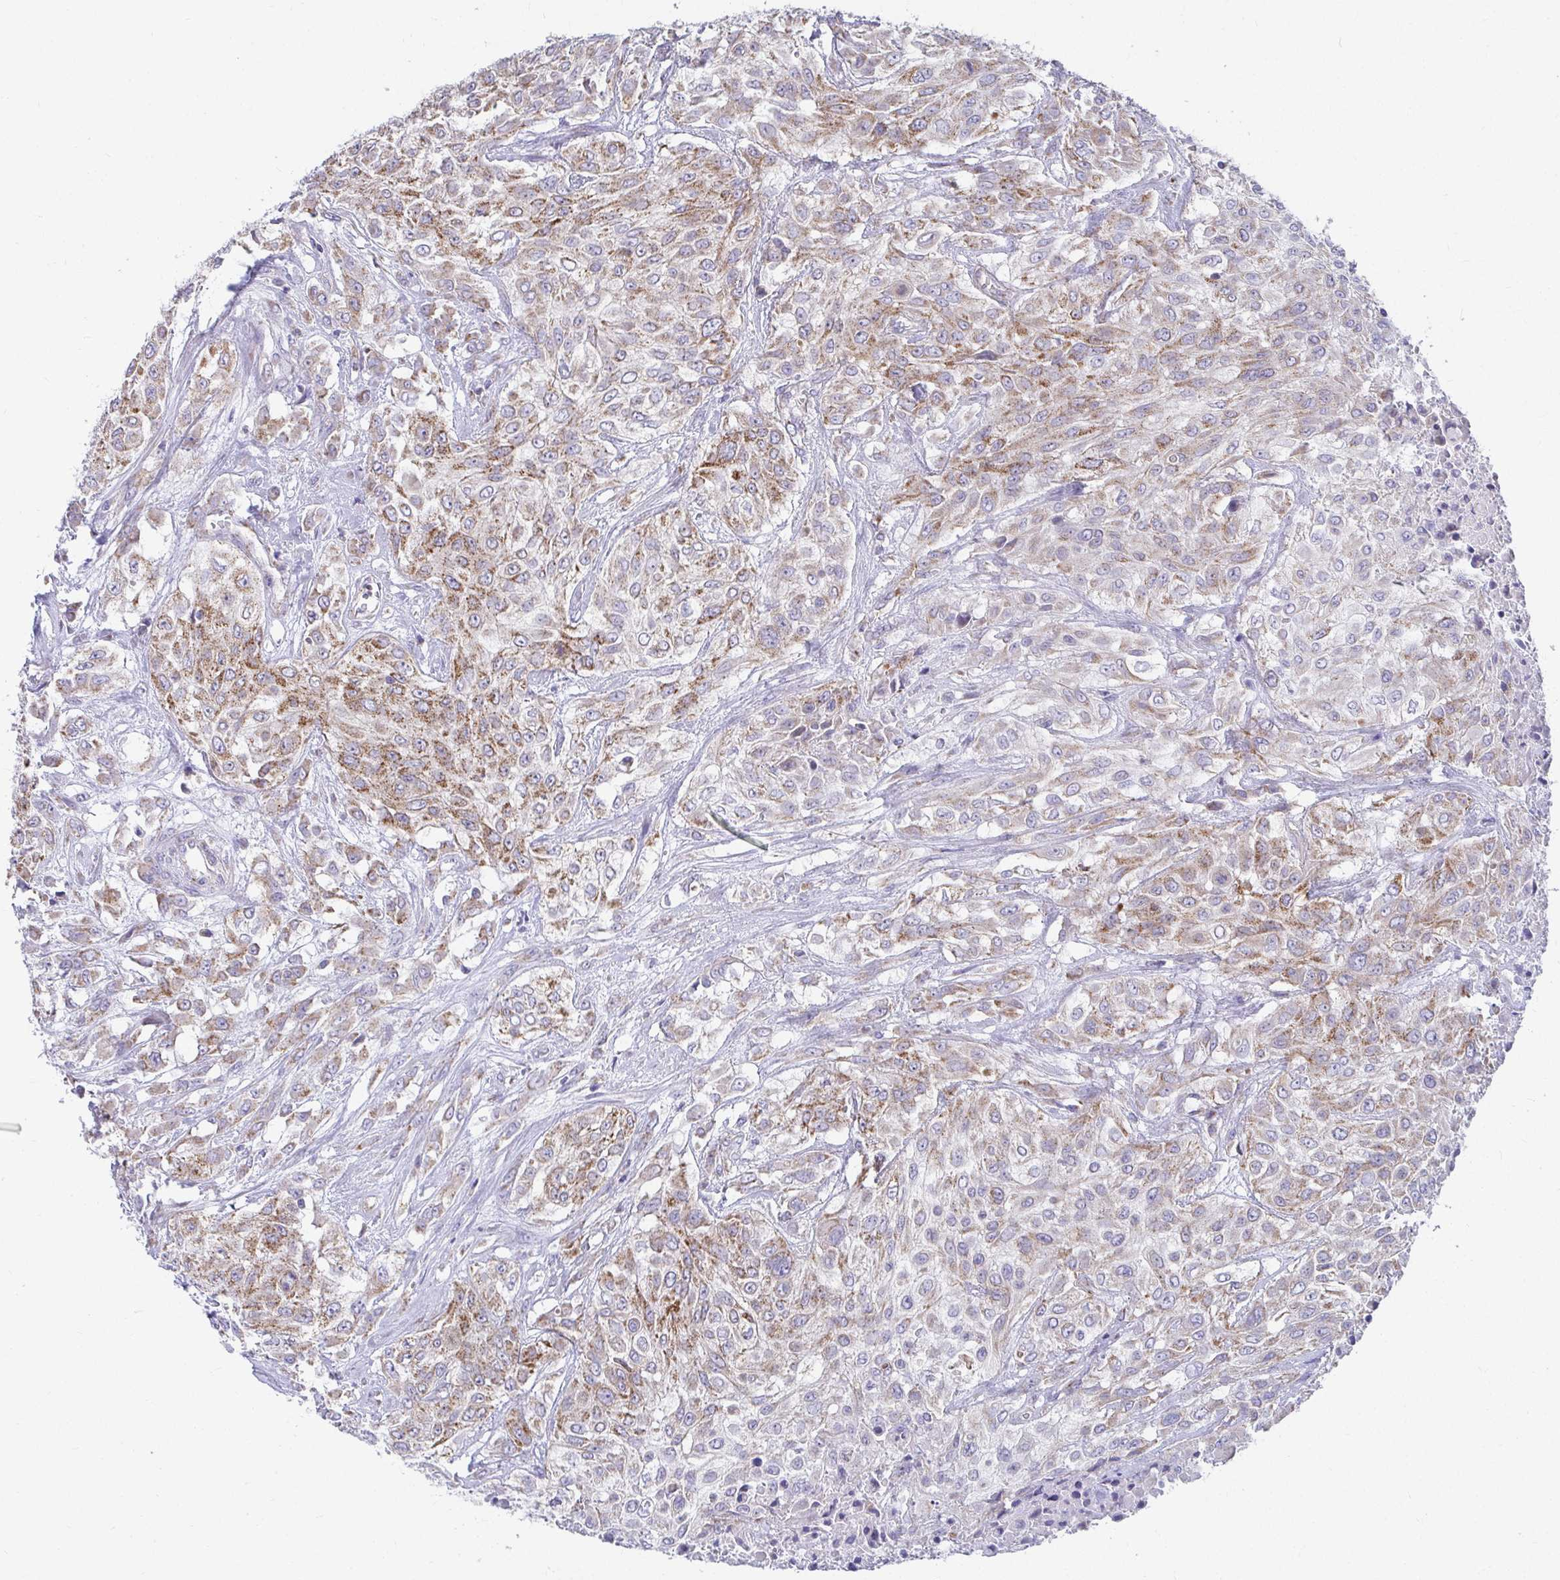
{"staining": {"intensity": "moderate", "quantity": "25%-75%", "location": "cytoplasmic/membranous"}, "tissue": "urothelial cancer", "cell_type": "Tumor cells", "image_type": "cancer", "snomed": [{"axis": "morphology", "description": "Urothelial carcinoma, High grade"}, {"axis": "topography", "description": "Urinary bladder"}], "caption": "High-grade urothelial carcinoma tissue demonstrates moderate cytoplasmic/membranous expression in about 25%-75% of tumor cells, visualized by immunohistochemistry.", "gene": "EXOC5", "patient": {"sex": "male", "age": 57}}